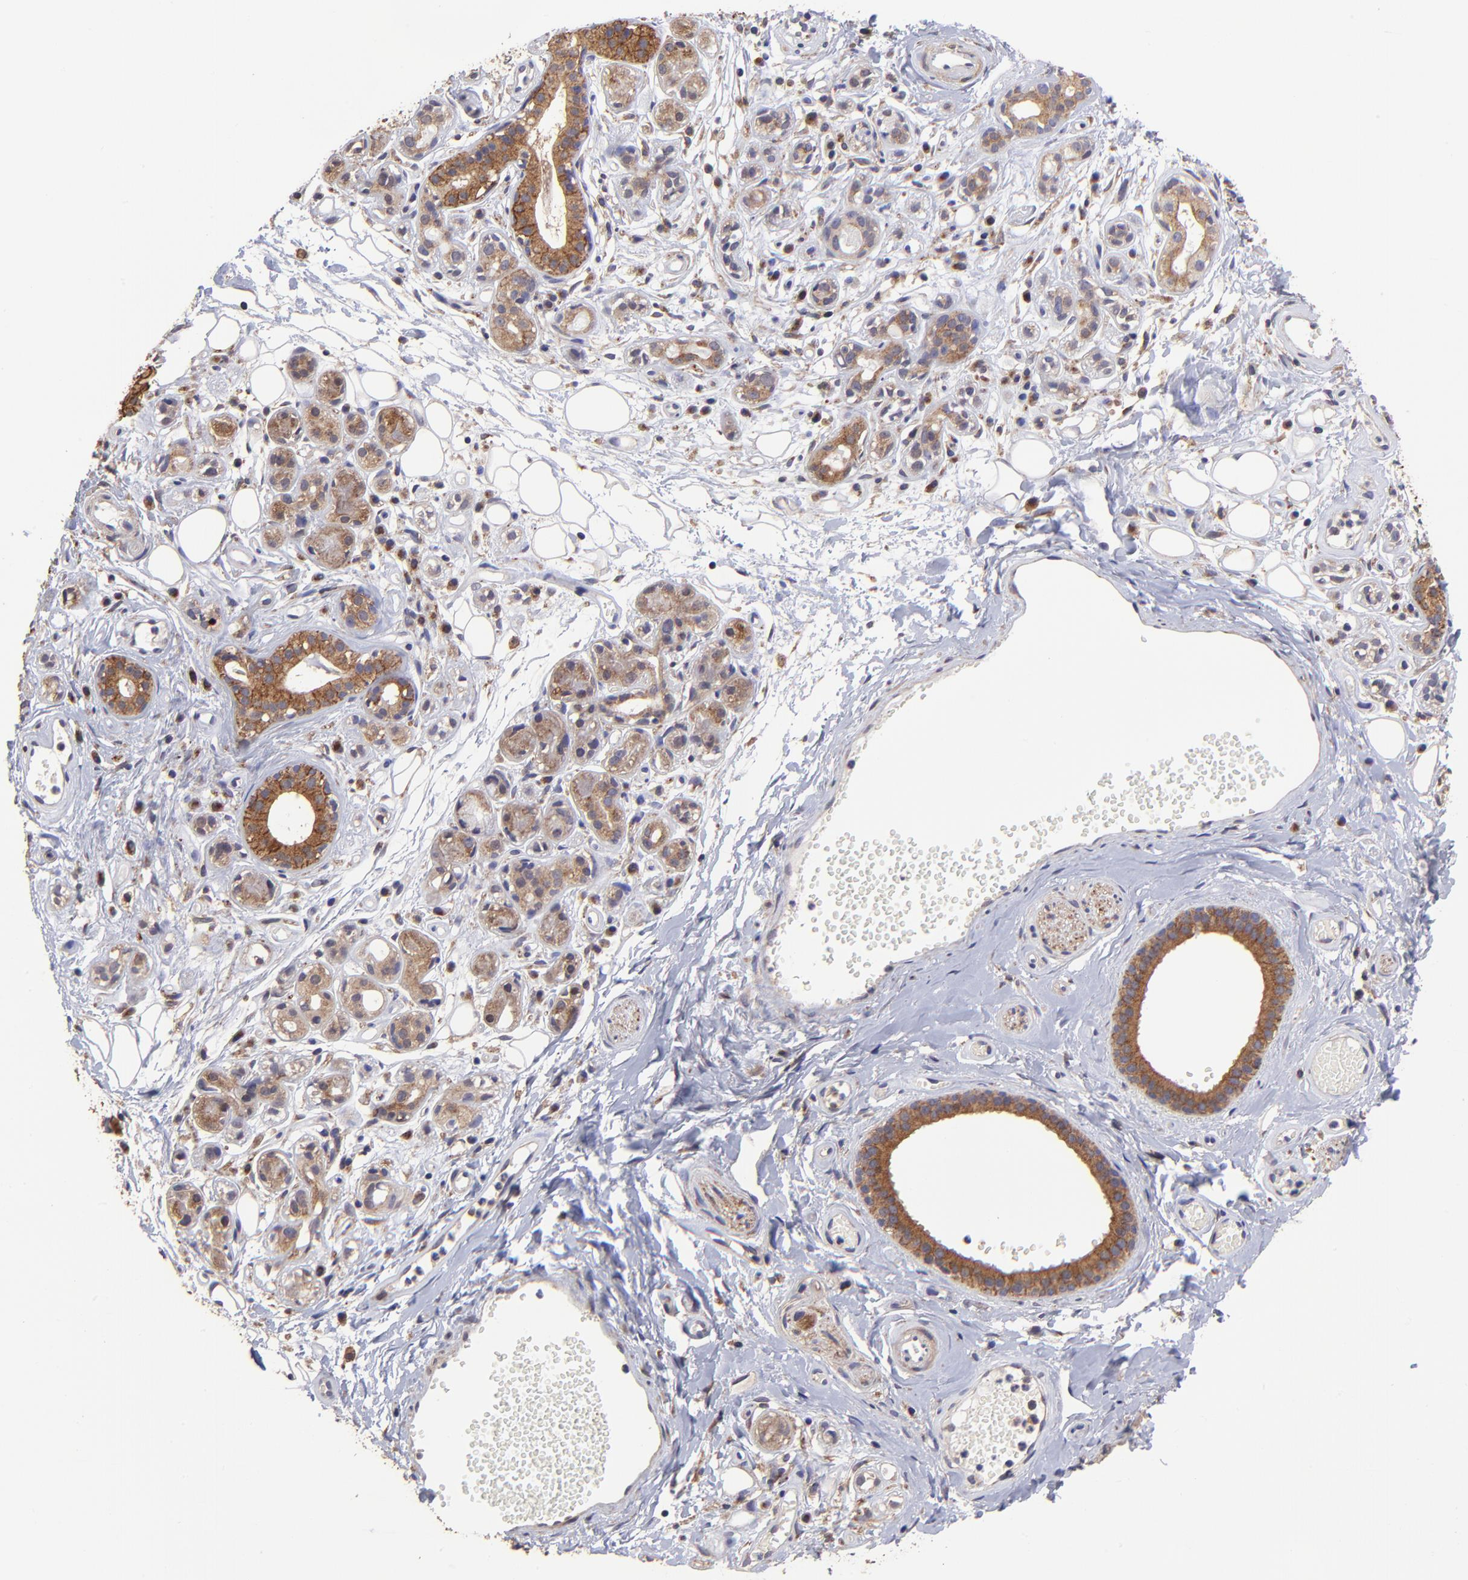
{"staining": {"intensity": "strong", "quantity": ">75%", "location": "cytoplasmic/membranous"}, "tissue": "salivary gland", "cell_type": "Glandular cells", "image_type": "normal", "snomed": [{"axis": "morphology", "description": "Normal tissue, NOS"}, {"axis": "topography", "description": "Salivary gland"}], "caption": "Salivary gland was stained to show a protein in brown. There is high levels of strong cytoplasmic/membranous staining in approximately >75% of glandular cells. (DAB = brown stain, brightfield microscopy at high magnification).", "gene": "NSF", "patient": {"sex": "male", "age": 54}}